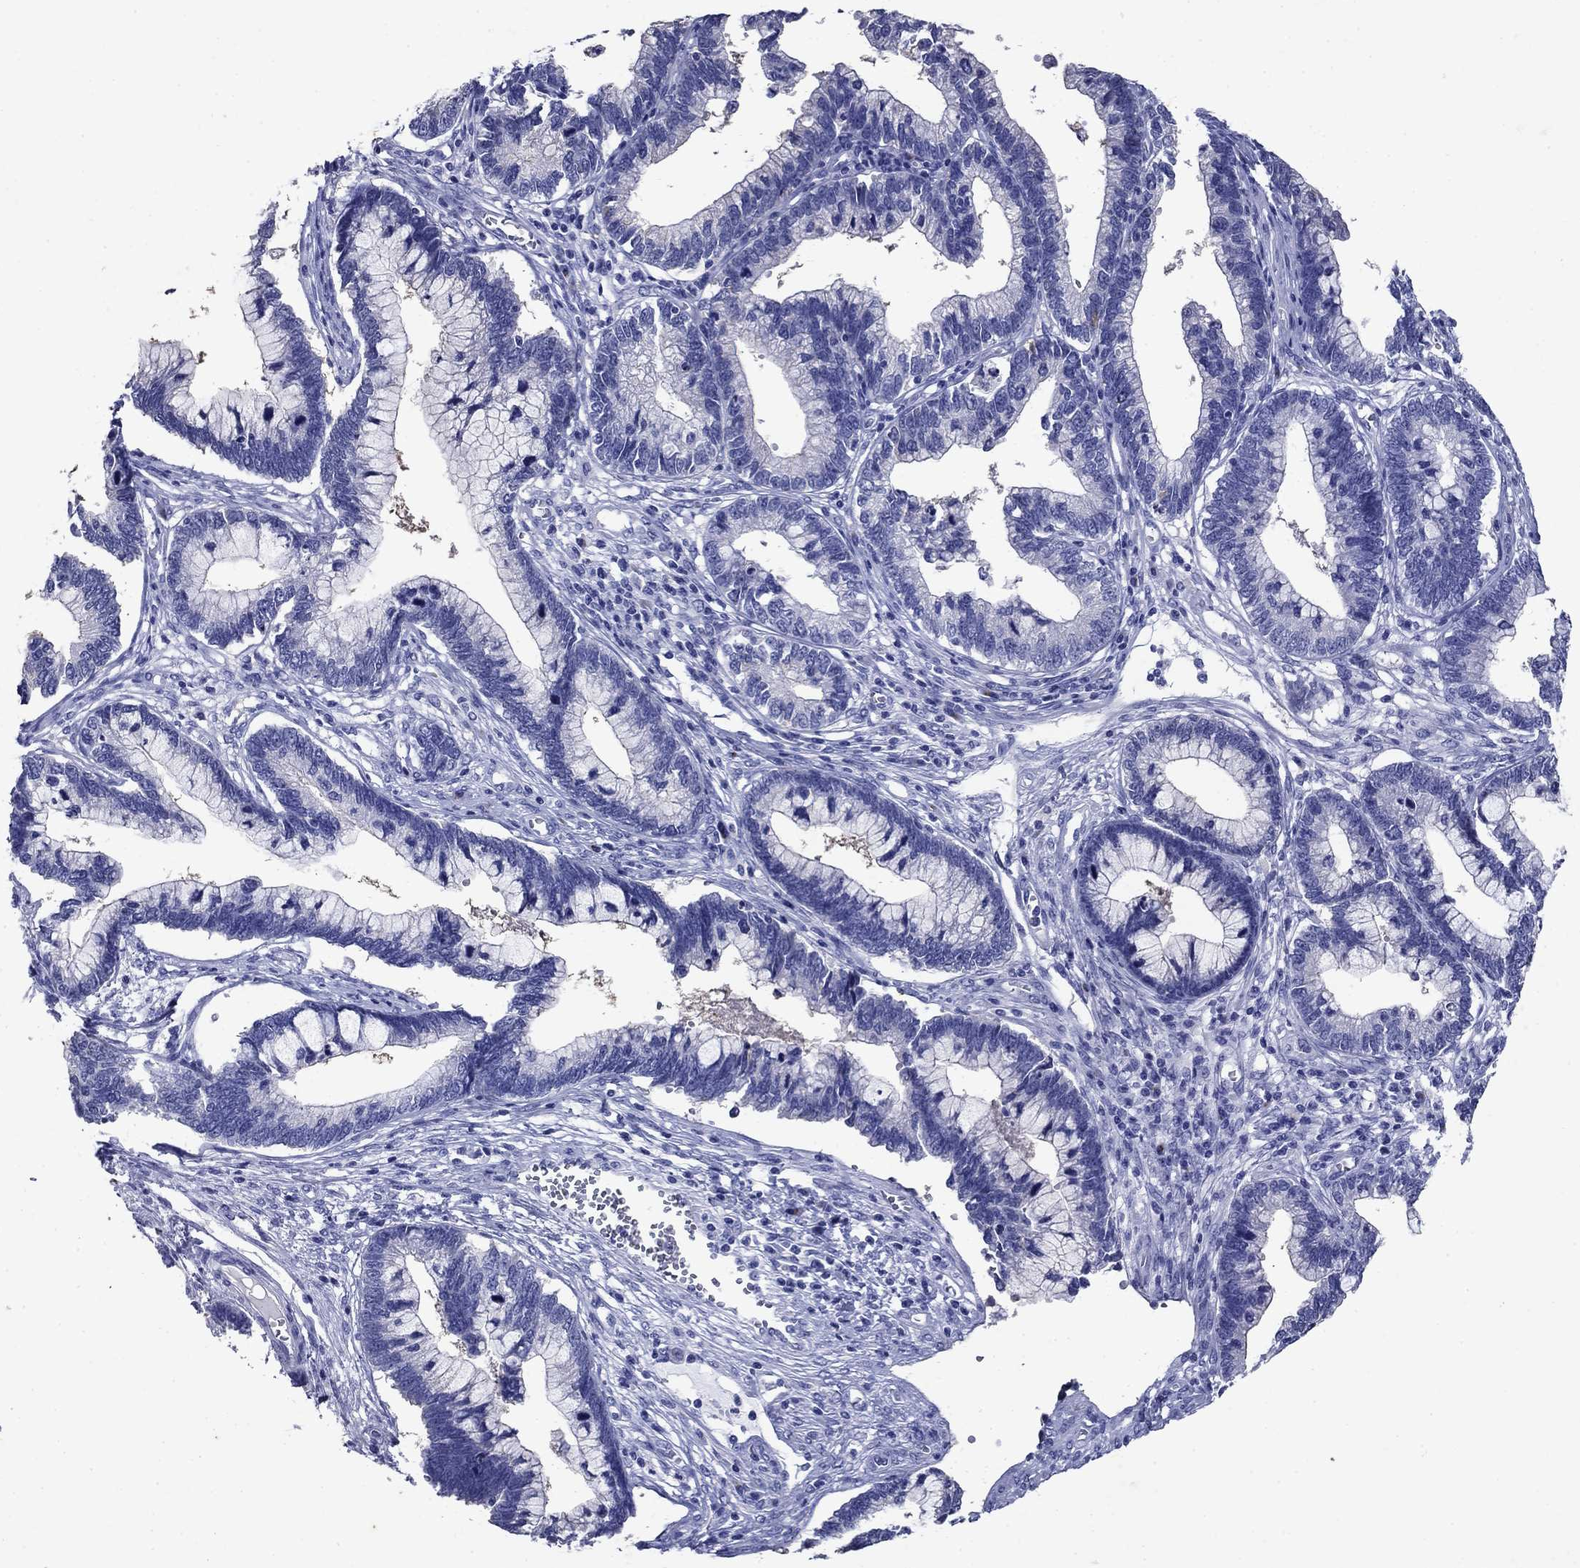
{"staining": {"intensity": "negative", "quantity": "none", "location": "none"}, "tissue": "cervical cancer", "cell_type": "Tumor cells", "image_type": "cancer", "snomed": [{"axis": "morphology", "description": "Adenocarcinoma, NOS"}, {"axis": "topography", "description": "Cervix"}], "caption": "Immunohistochemistry (IHC) histopathology image of neoplastic tissue: human adenocarcinoma (cervical) stained with DAB reveals no significant protein staining in tumor cells.", "gene": "CD1A", "patient": {"sex": "female", "age": 44}}